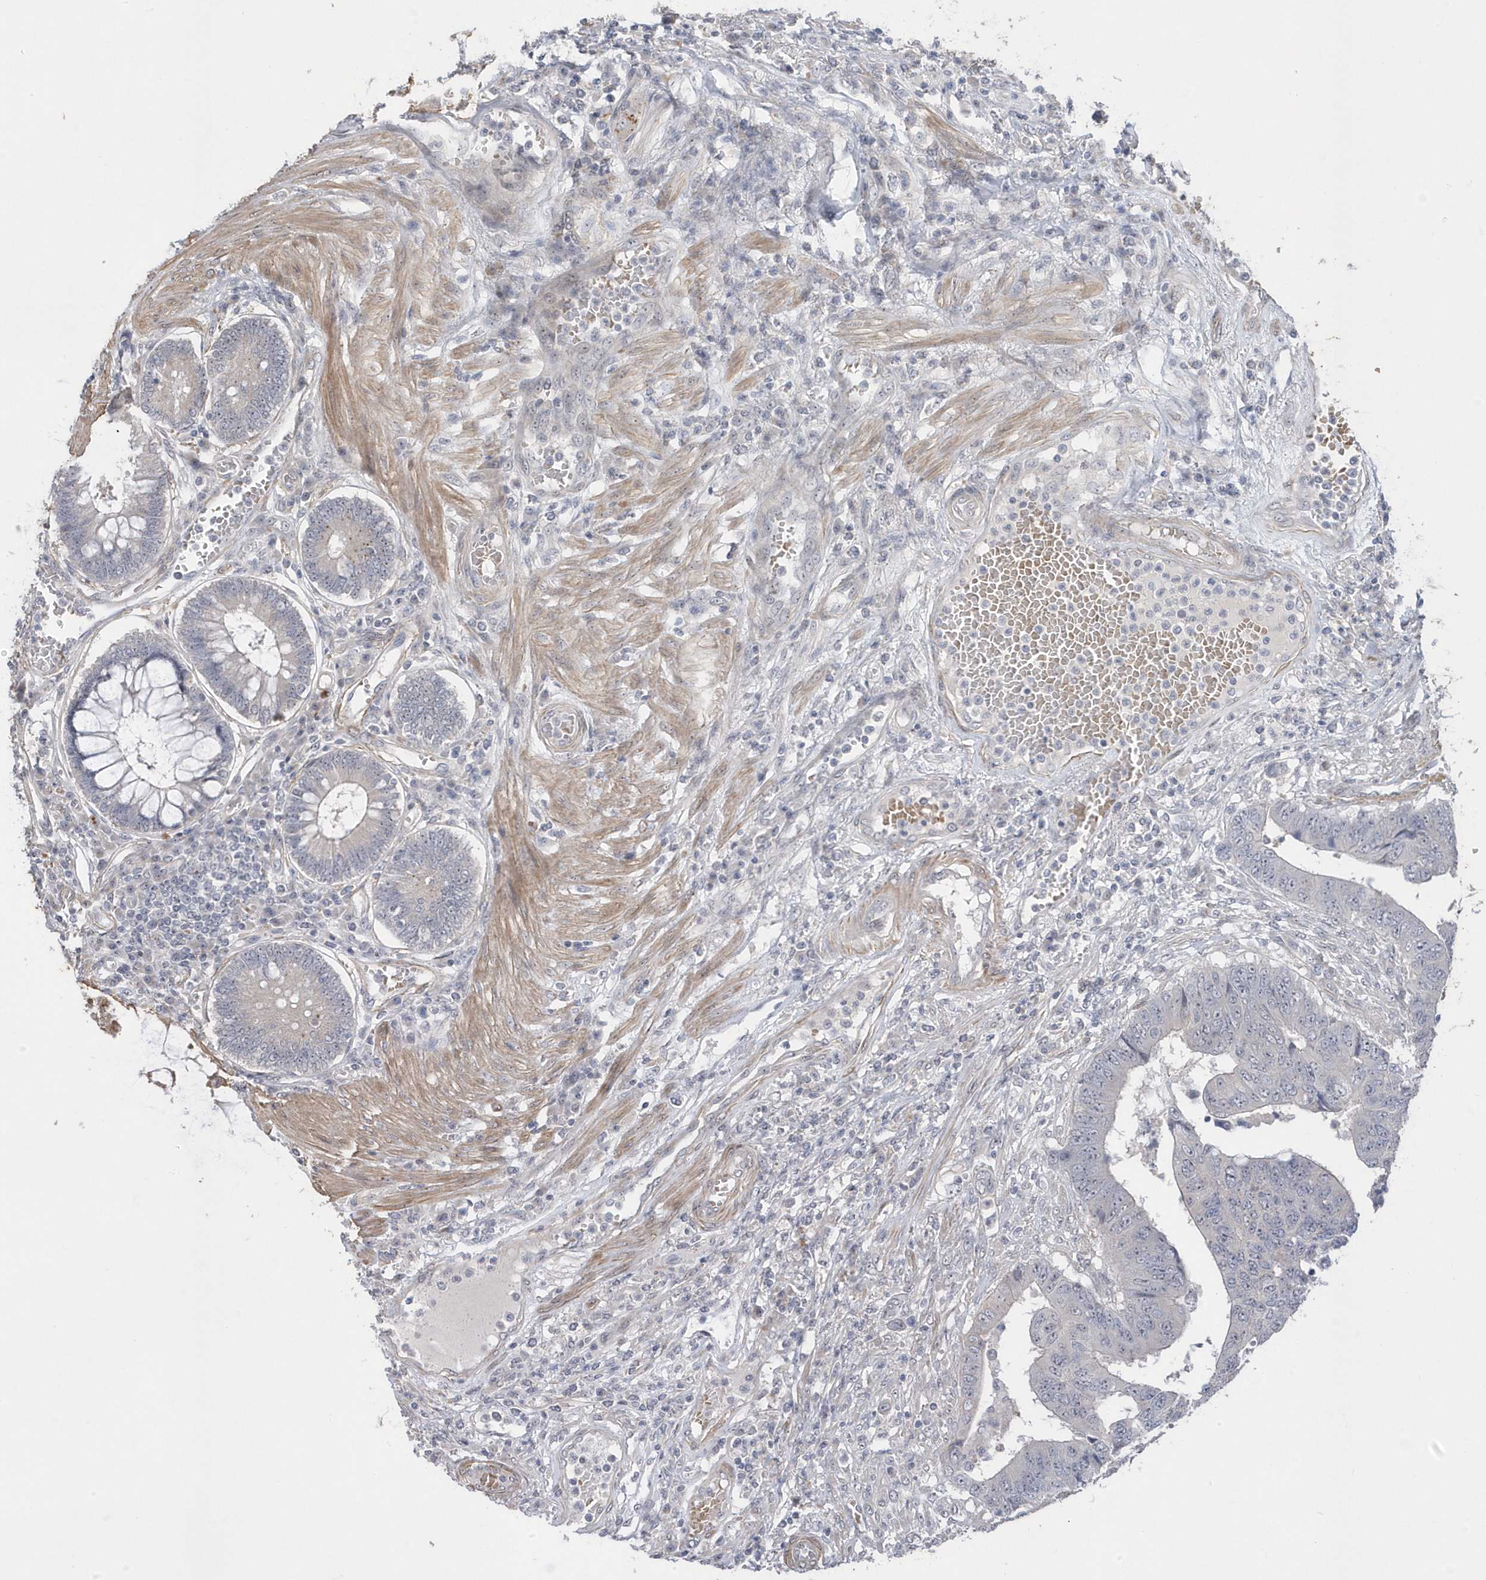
{"staining": {"intensity": "negative", "quantity": "none", "location": "none"}, "tissue": "colorectal cancer", "cell_type": "Tumor cells", "image_type": "cancer", "snomed": [{"axis": "morphology", "description": "Adenocarcinoma, NOS"}, {"axis": "topography", "description": "Rectum"}], "caption": "Adenocarcinoma (colorectal) was stained to show a protein in brown. There is no significant expression in tumor cells.", "gene": "GTPBP6", "patient": {"sex": "male", "age": 84}}